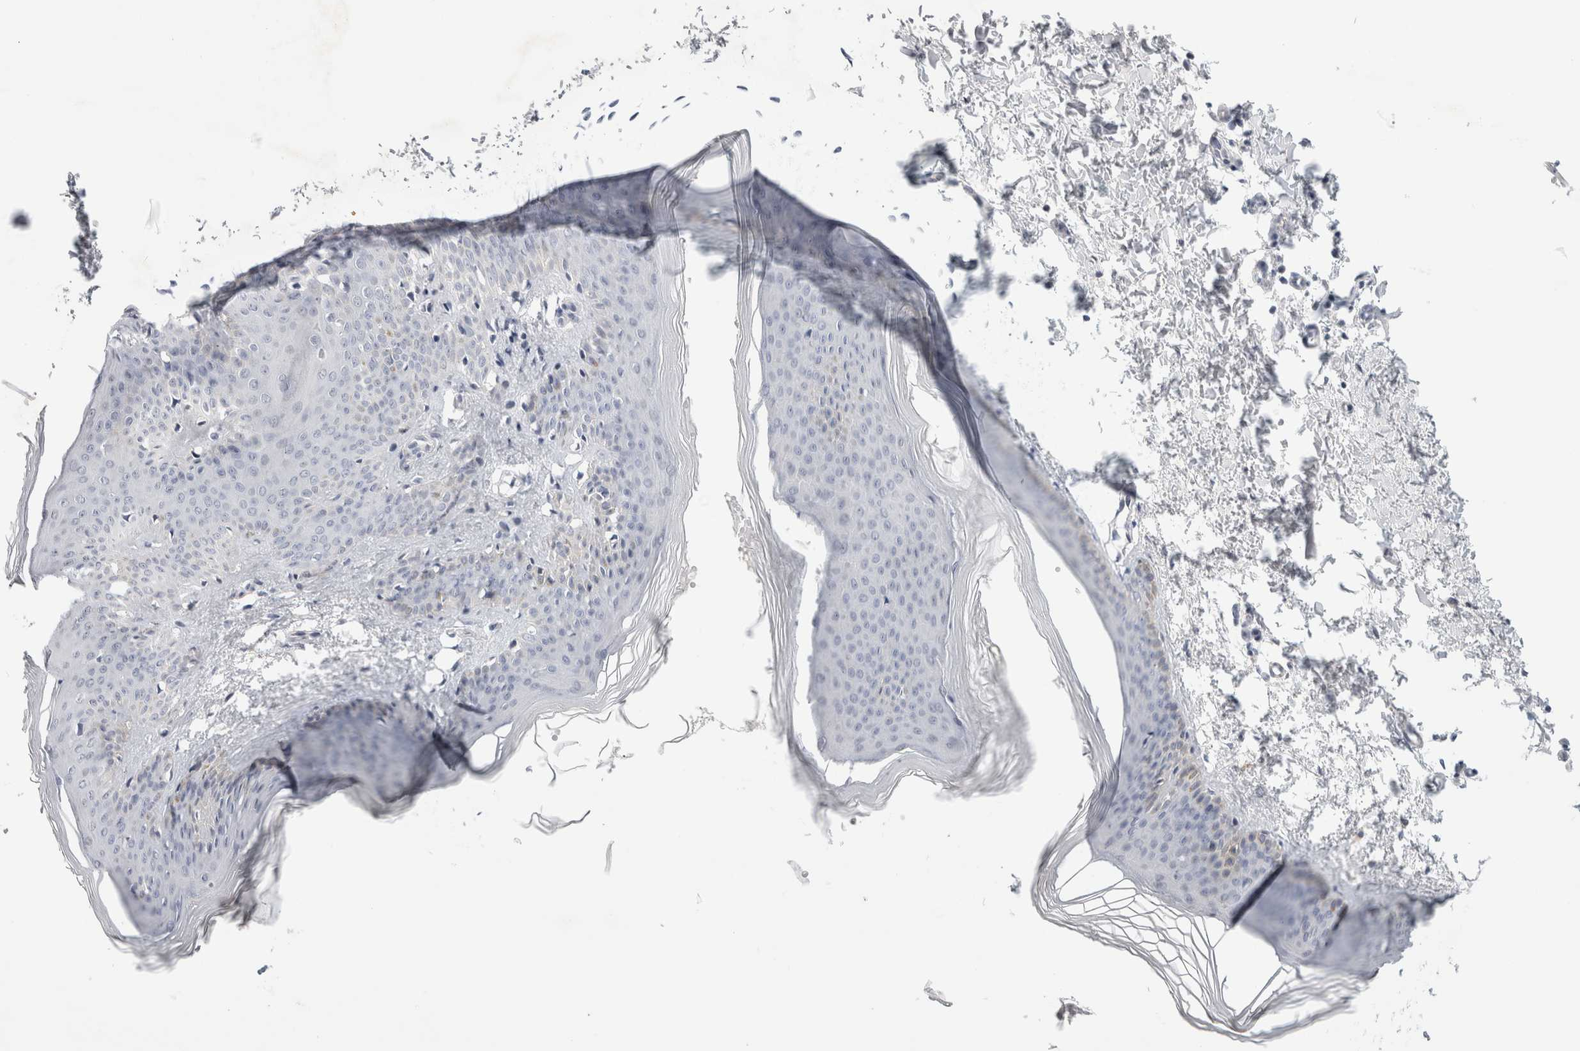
{"staining": {"intensity": "negative", "quantity": "none", "location": "none"}, "tissue": "skin", "cell_type": "Fibroblasts", "image_type": "normal", "snomed": [{"axis": "morphology", "description": "Normal tissue, NOS"}, {"axis": "topography", "description": "Skin"}], "caption": "A high-resolution micrograph shows immunohistochemistry staining of normal skin, which demonstrates no significant expression in fibroblasts.", "gene": "TONSL", "patient": {"sex": "female", "age": 27}}